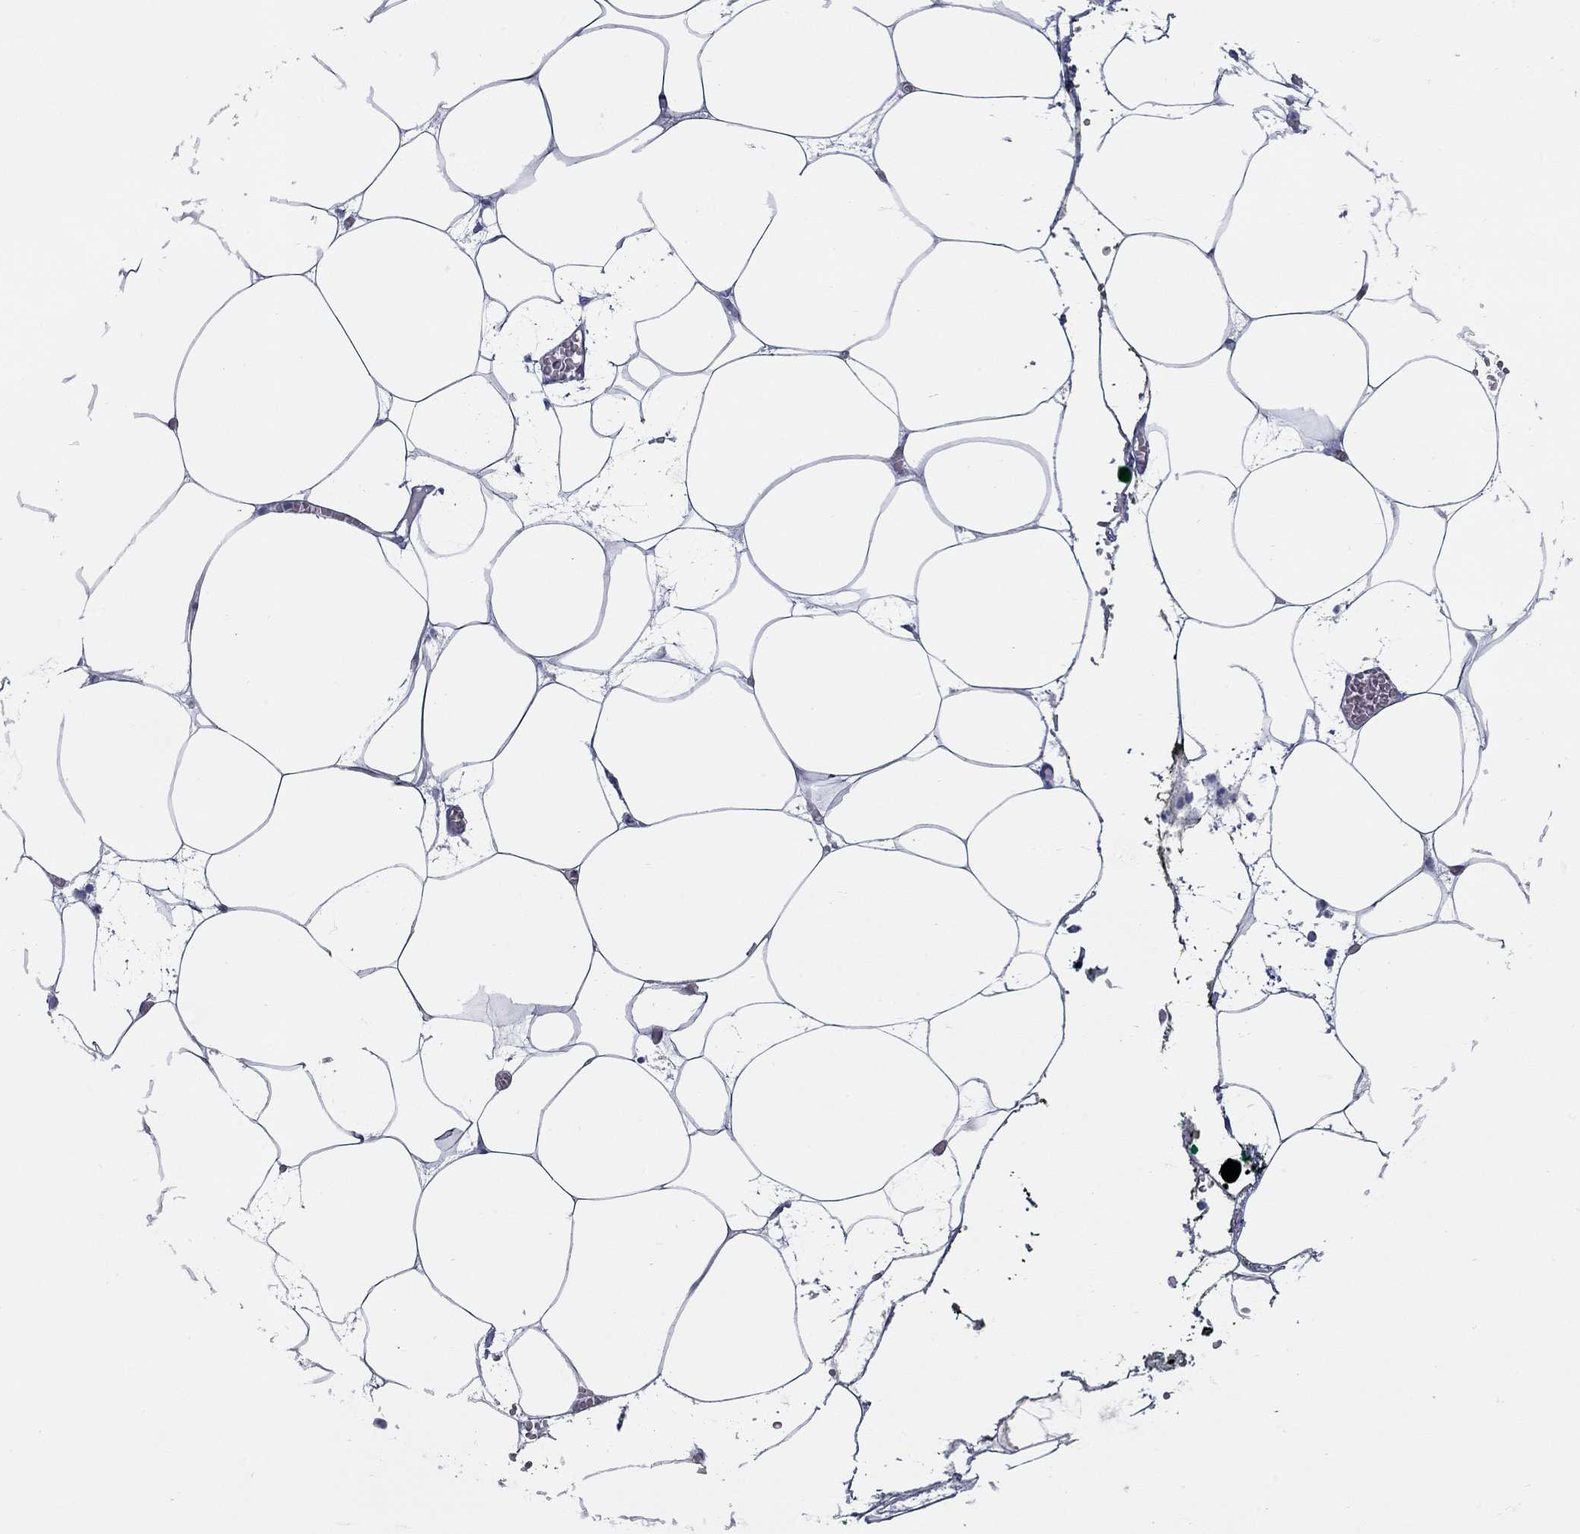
{"staining": {"intensity": "negative", "quantity": "none", "location": "none"}, "tissue": "adipose tissue", "cell_type": "Adipocytes", "image_type": "normal", "snomed": [{"axis": "morphology", "description": "Normal tissue, NOS"}, {"axis": "topography", "description": "Adipose tissue"}, {"axis": "topography", "description": "Pancreas"}, {"axis": "topography", "description": "Peripheral nerve tissue"}], "caption": "A high-resolution image shows immunohistochemistry staining of benign adipose tissue, which demonstrates no significant staining in adipocytes. (Stains: DAB immunohistochemistry with hematoxylin counter stain, Microscopy: brightfield microscopy at high magnification).", "gene": "KIRREL2", "patient": {"sex": "female", "age": 58}}